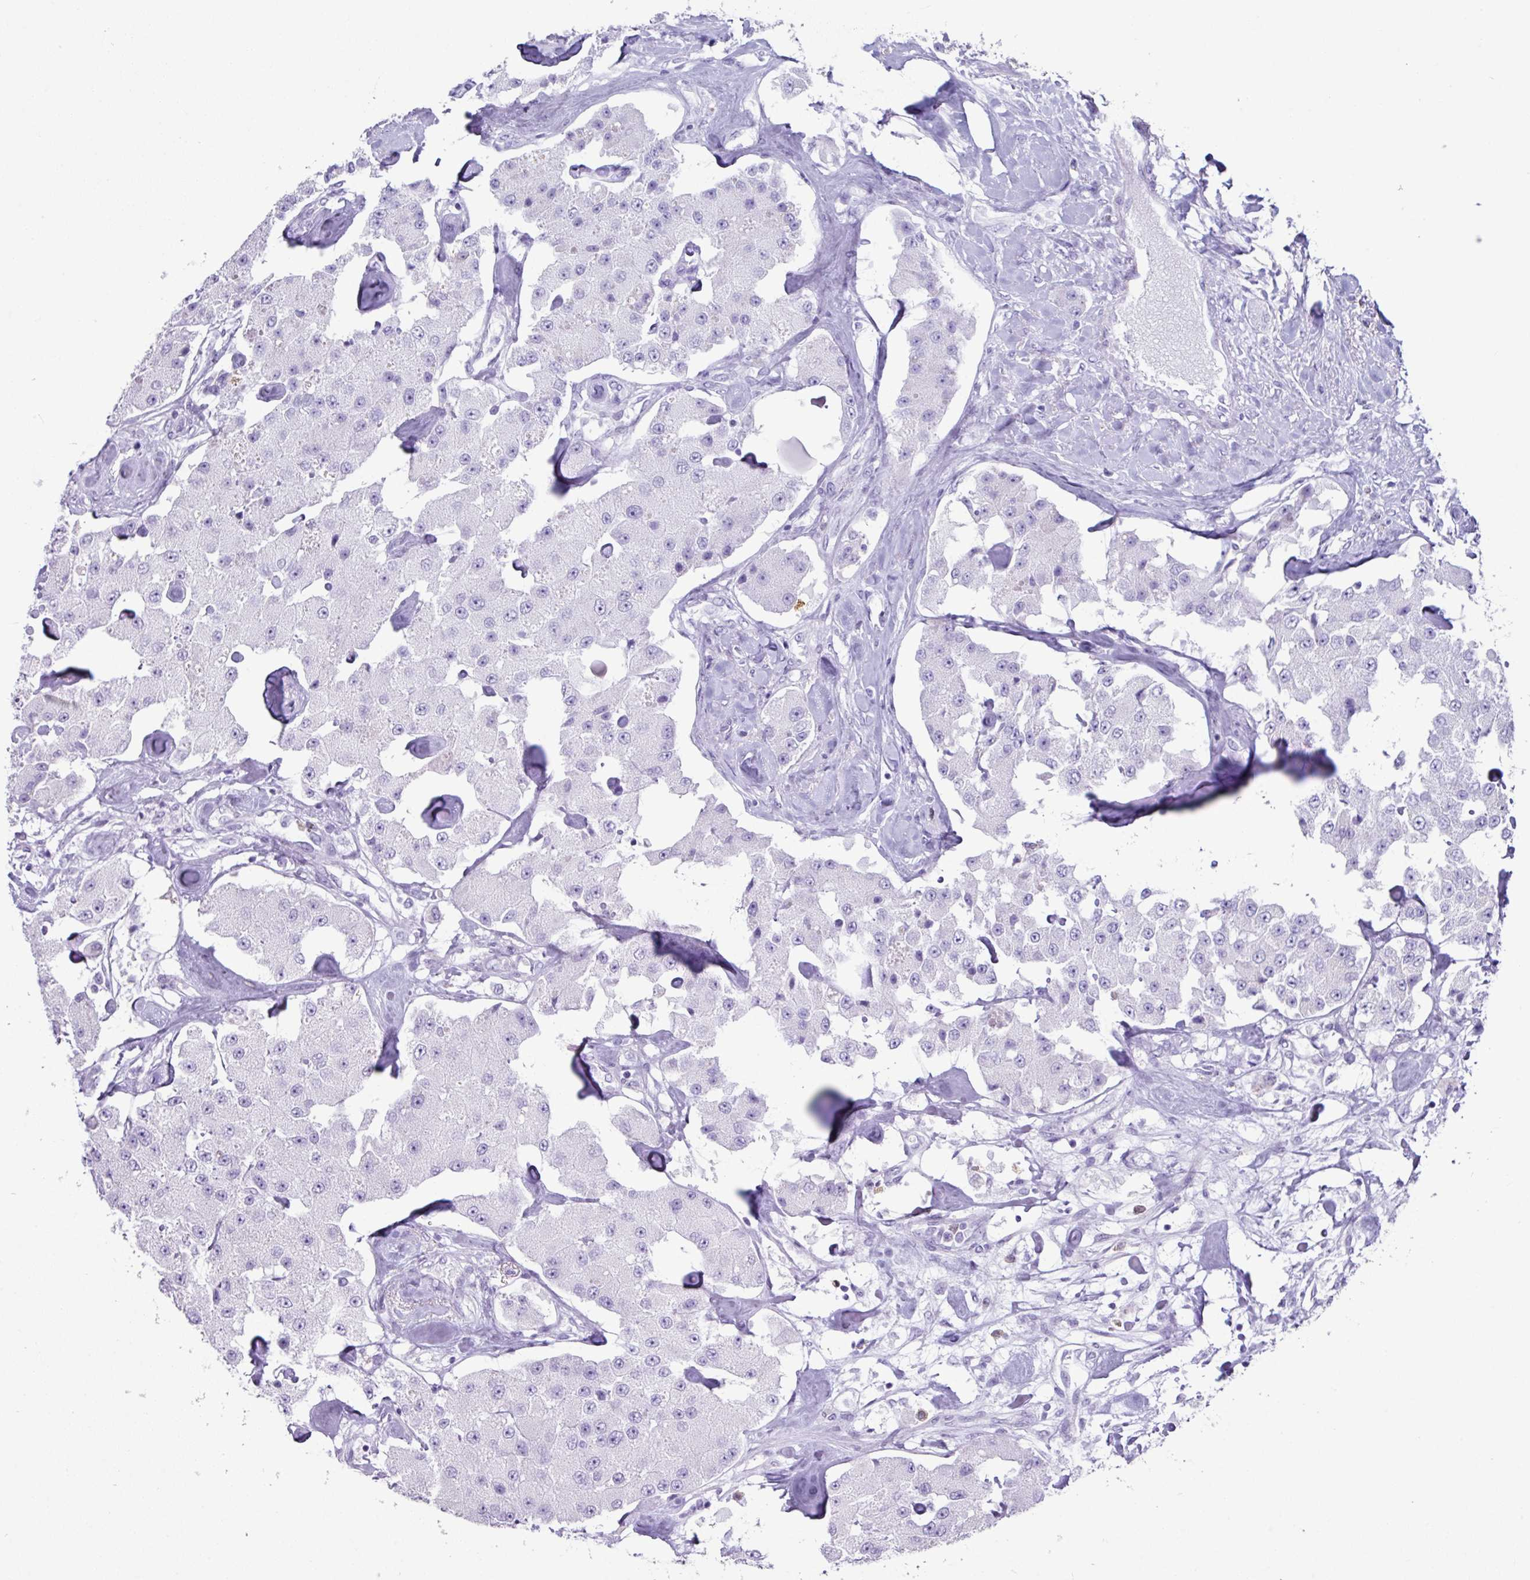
{"staining": {"intensity": "negative", "quantity": "none", "location": "none"}, "tissue": "carcinoid", "cell_type": "Tumor cells", "image_type": "cancer", "snomed": [{"axis": "morphology", "description": "Carcinoid, malignant, NOS"}, {"axis": "topography", "description": "Pancreas"}], "caption": "An immunohistochemistry micrograph of carcinoid is shown. There is no staining in tumor cells of carcinoid.", "gene": "ZNF524", "patient": {"sex": "male", "age": 41}}